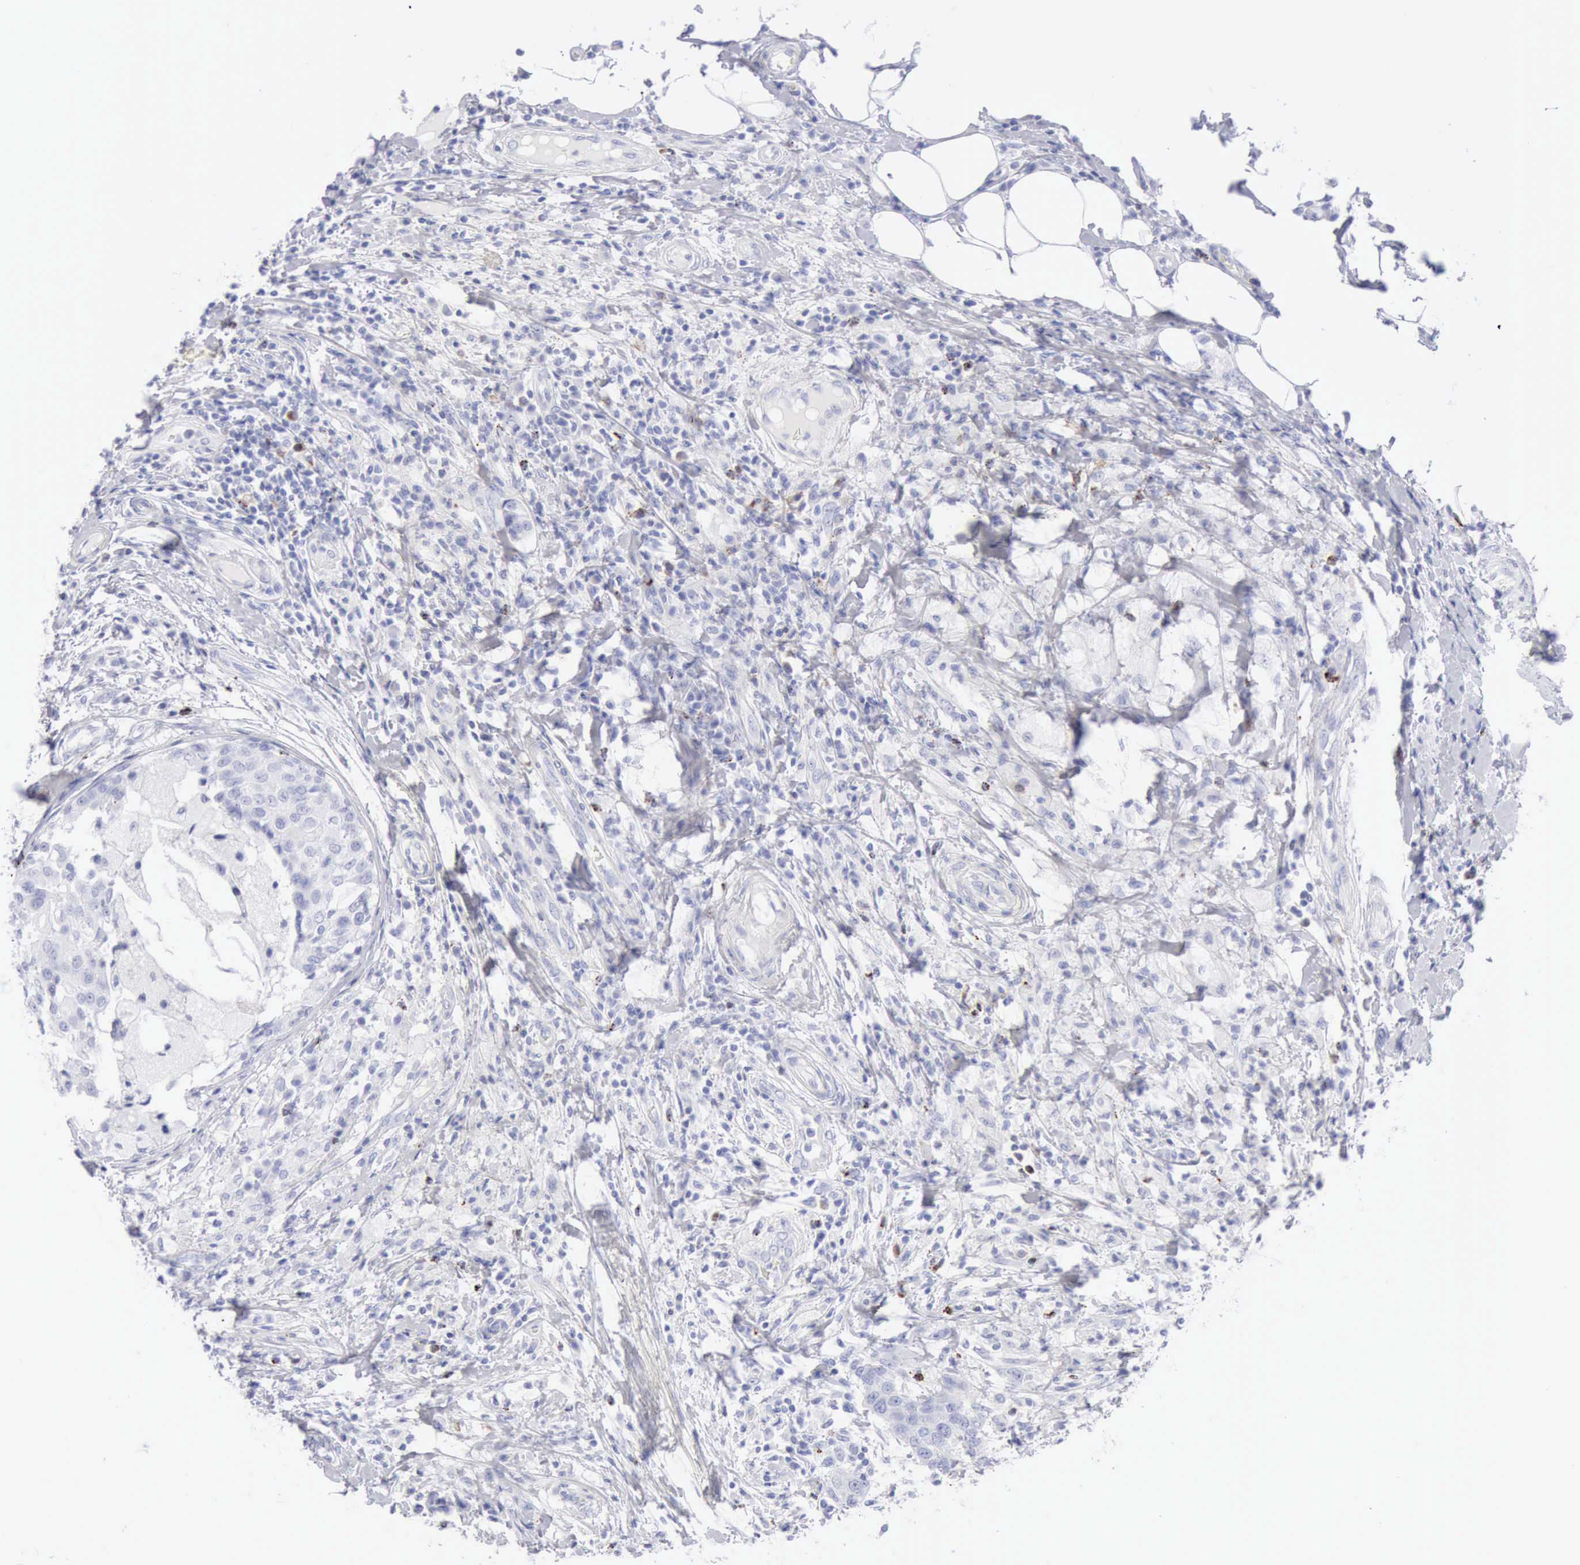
{"staining": {"intensity": "negative", "quantity": "none", "location": "none"}, "tissue": "breast cancer", "cell_type": "Tumor cells", "image_type": "cancer", "snomed": [{"axis": "morphology", "description": "Duct carcinoma"}, {"axis": "topography", "description": "Breast"}], "caption": "Tumor cells are negative for brown protein staining in breast cancer. Nuclei are stained in blue.", "gene": "GZMB", "patient": {"sex": "female", "age": 27}}